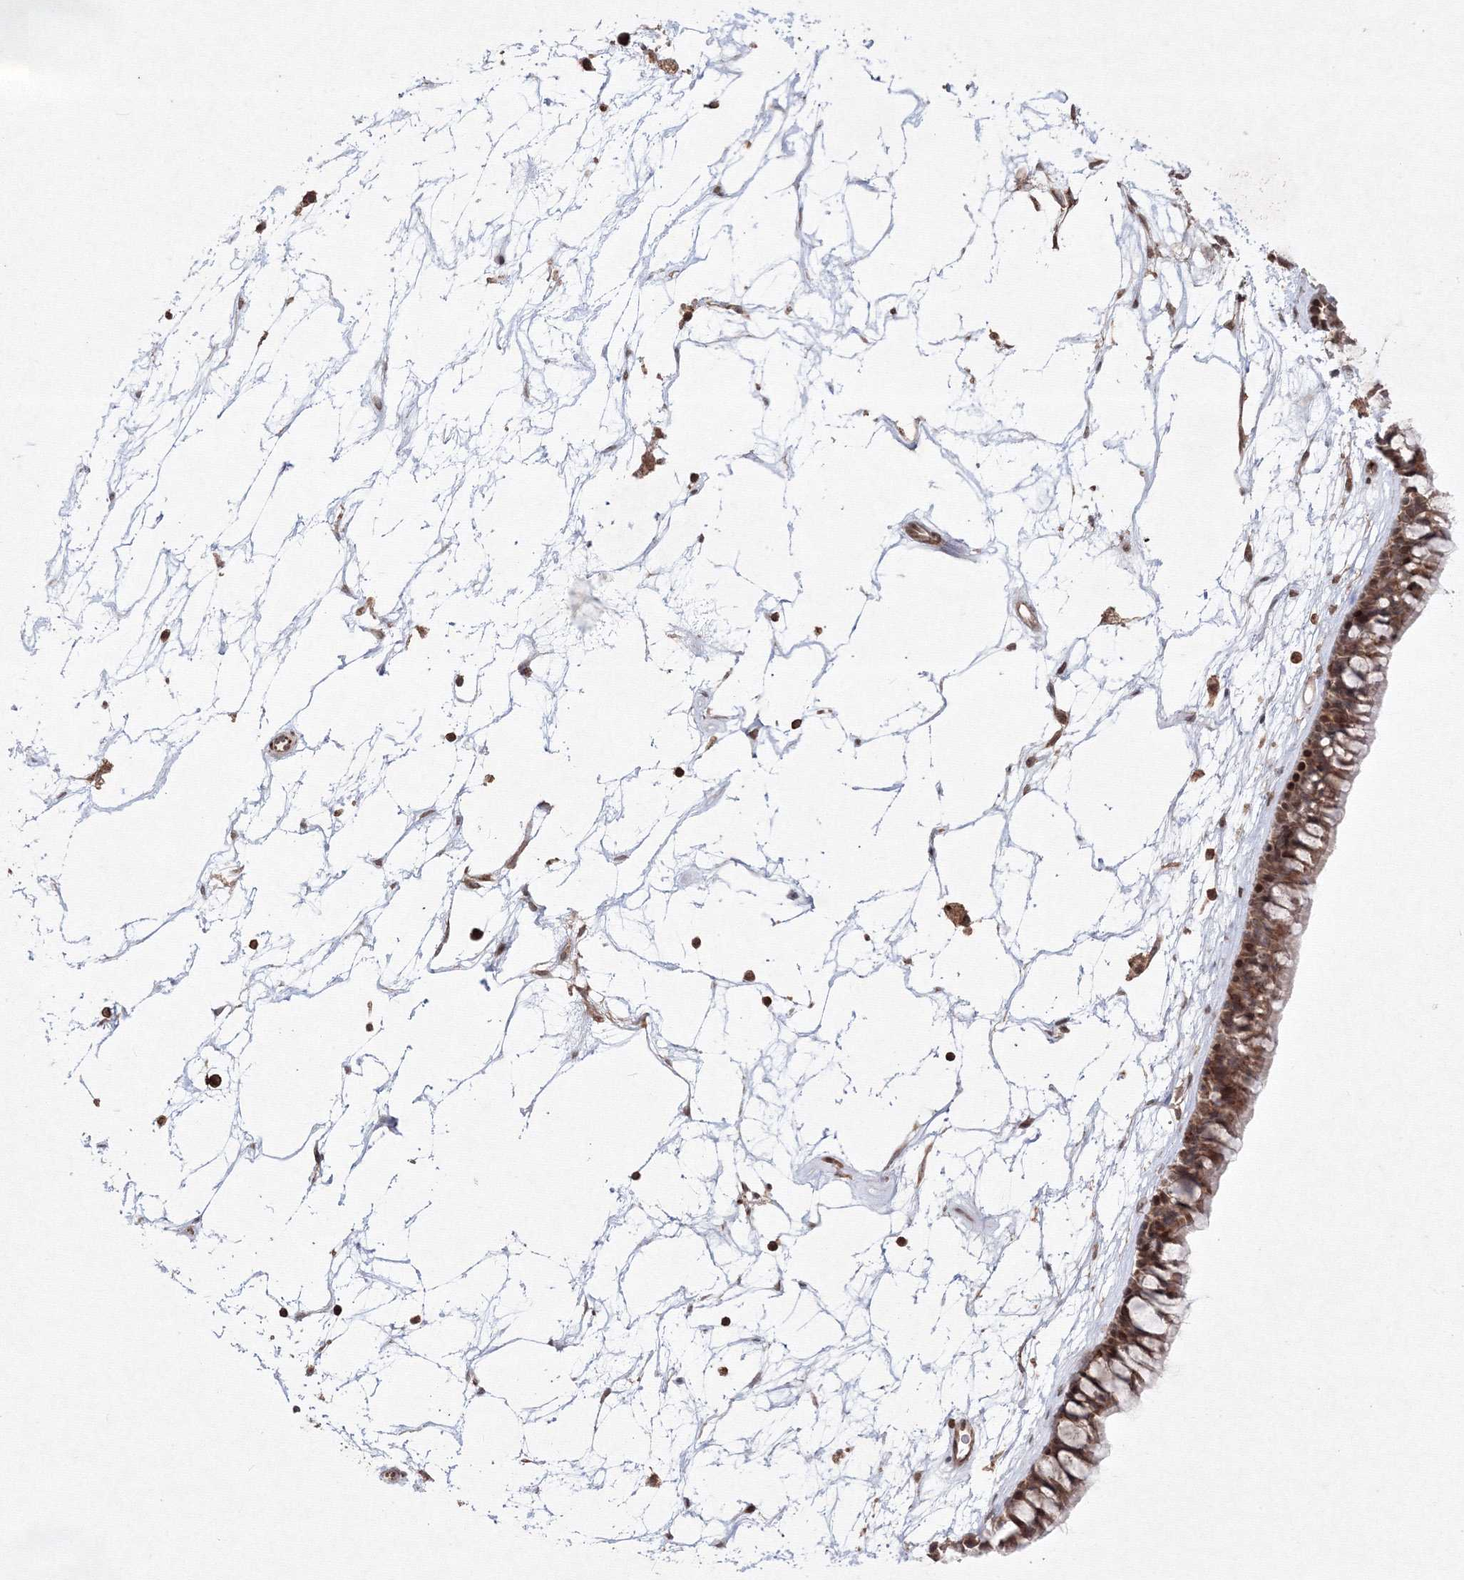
{"staining": {"intensity": "moderate", "quantity": ">75%", "location": "cytoplasmic/membranous,nuclear"}, "tissue": "nasopharynx", "cell_type": "Respiratory epithelial cells", "image_type": "normal", "snomed": [{"axis": "morphology", "description": "Normal tissue, NOS"}, {"axis": "topography", "description": "Nasopharynx"}], "caption": "Brown immunohistochemical staining in normal nasopharynx displays moderate cytoplasmic/membranous,nuclear positivity in approximately >75% of respiratory epithelial cells.", "gene": "MKRN2", "patient": {"sex": "male", "age": 64}}